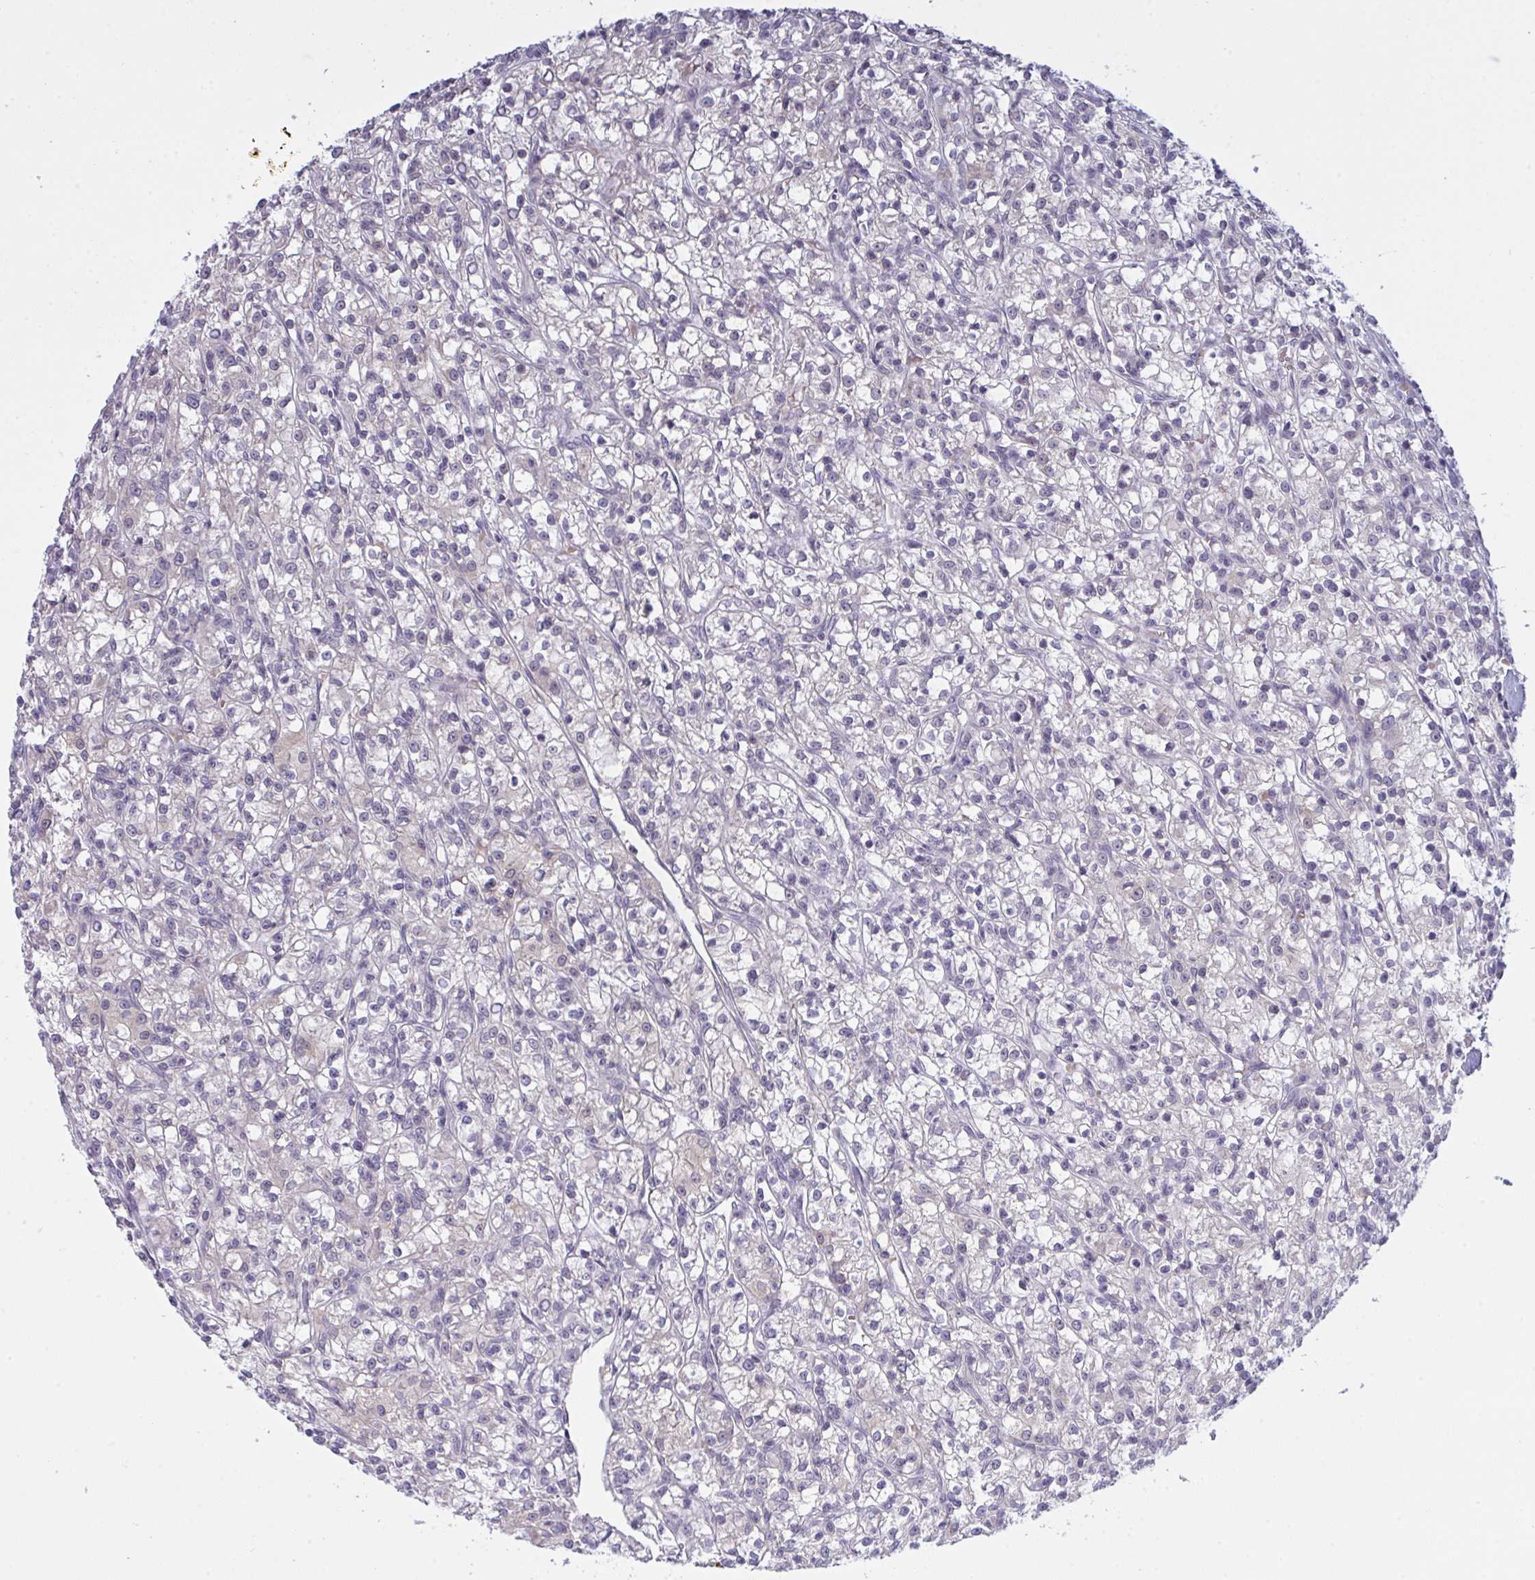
{"staining": {"intensity": "negative", "quantity": "none", "location": "none"}, "tissue": "renal cancer", "cell_type": "Tumor cells", "image_type": "cancer", "snomed": [{"axis": "morphology", "description": "Adenocarcinoma, NOS"}, {"axis": "topography", "description": "Kidney"}], "caption": "A histopathology image of renal cancer stained for a protein reveals no brown staining in tumor cells. (DAB (3,3'-diaminobenzidine) immunohistochemistry visualized using brightfield microscopy, high magnification).", "gene": "ZNF784", "patient": {"sex": "female", "age": 59}}